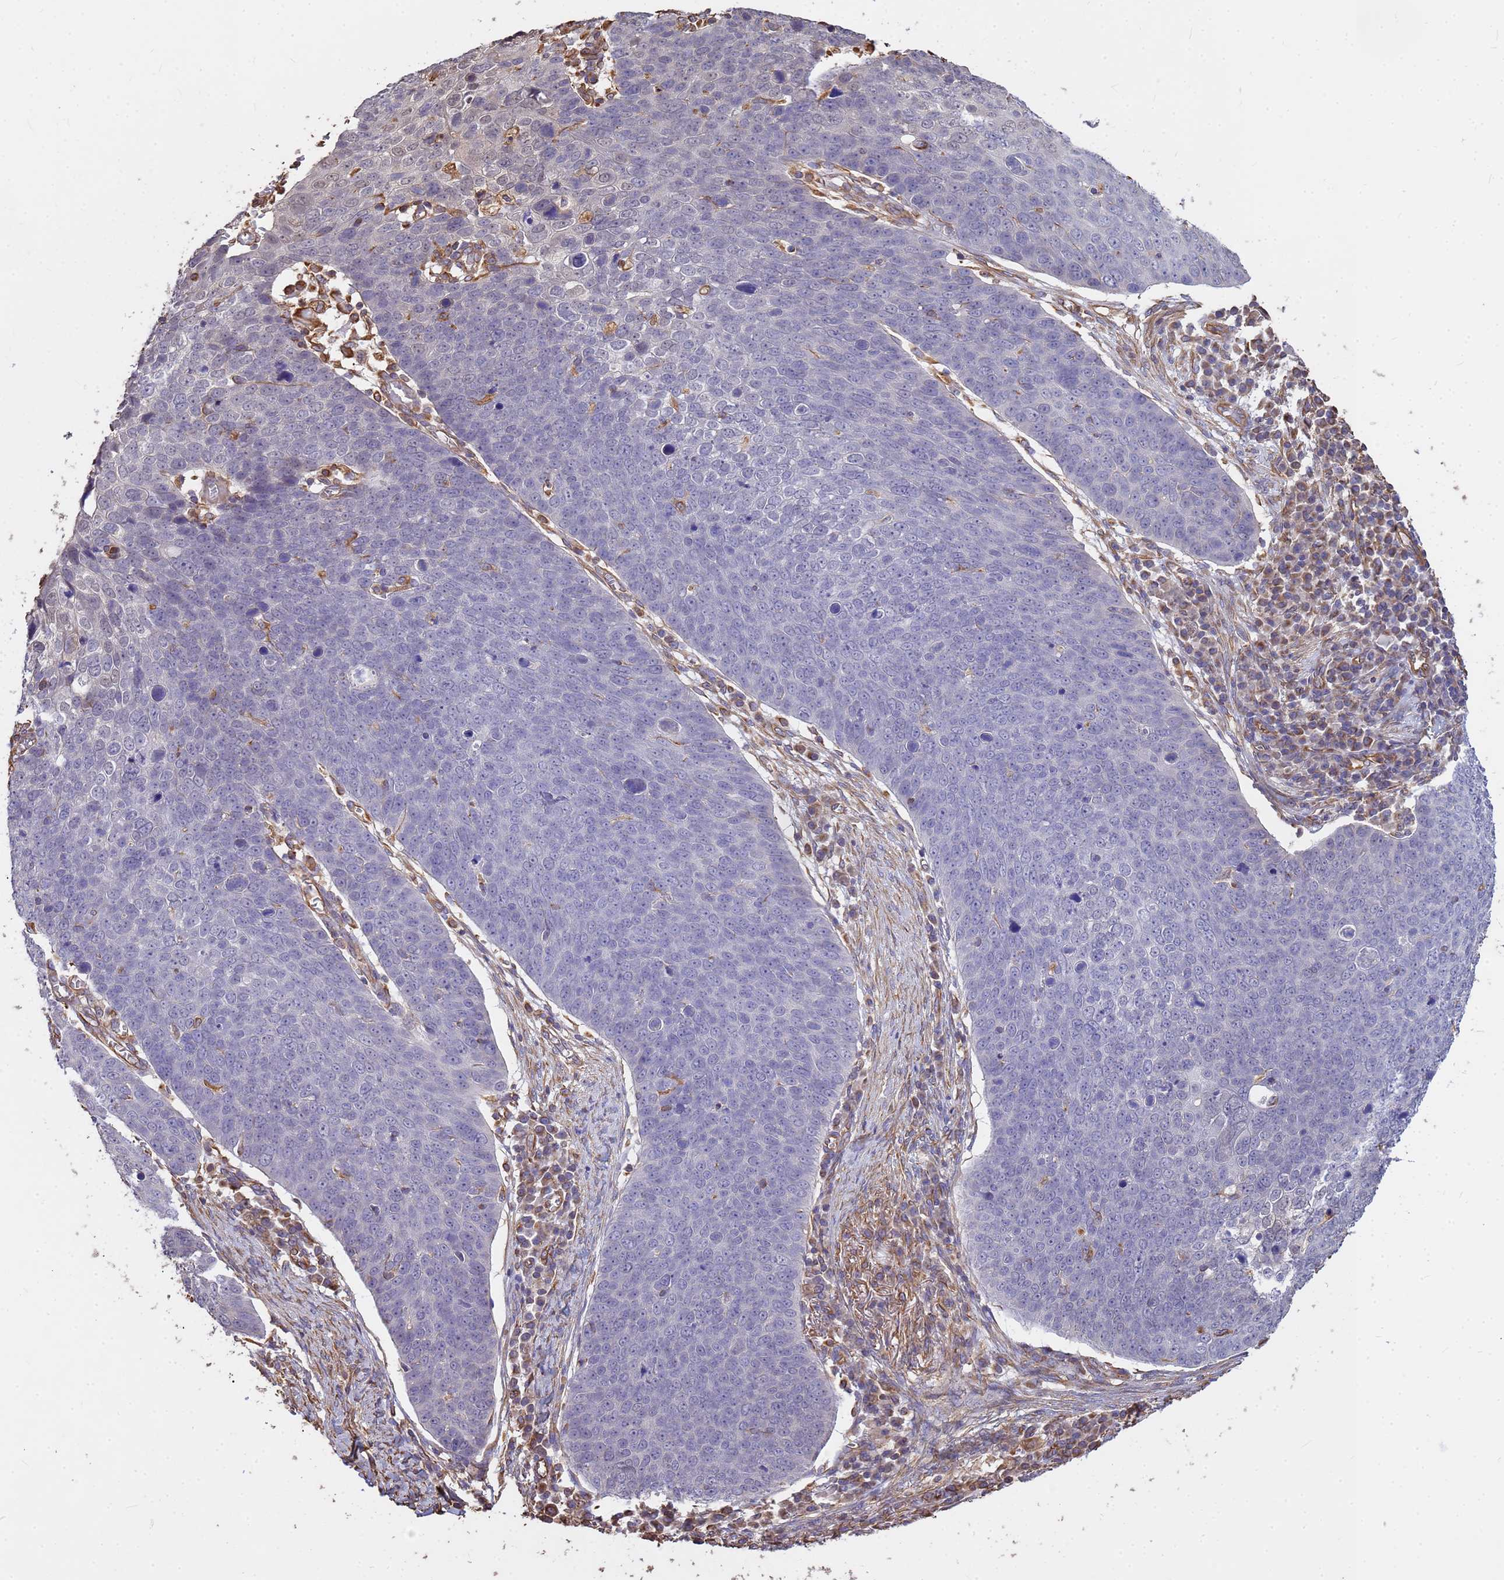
{"staining": {"intensity": "negative", "quantity": "none", "location": "none"}, "tissue": "skin cancer", "cell_type": "Tumor cells", "image_type": "cancer", "snomed": [{"axis": "morphology", "description": "Squamous cell carcinoma, NOS"}, {"axis": "topography", "description": "Skin"}], "caption": "This photomicrograph is of skin cancer (squamous cell carcinoma) stained with immunohistochemistry (IHC) to label a protein in brown with the nuclei are counter-stained blue. There is no positivity in tumor cells. (Stains: DAB IHC with hematoxylin counter stain, Microscopy: brightfield microscopy at high magnification).", "gene": "TCEAL3", "patient": {"sex": "male", "age": 71}}